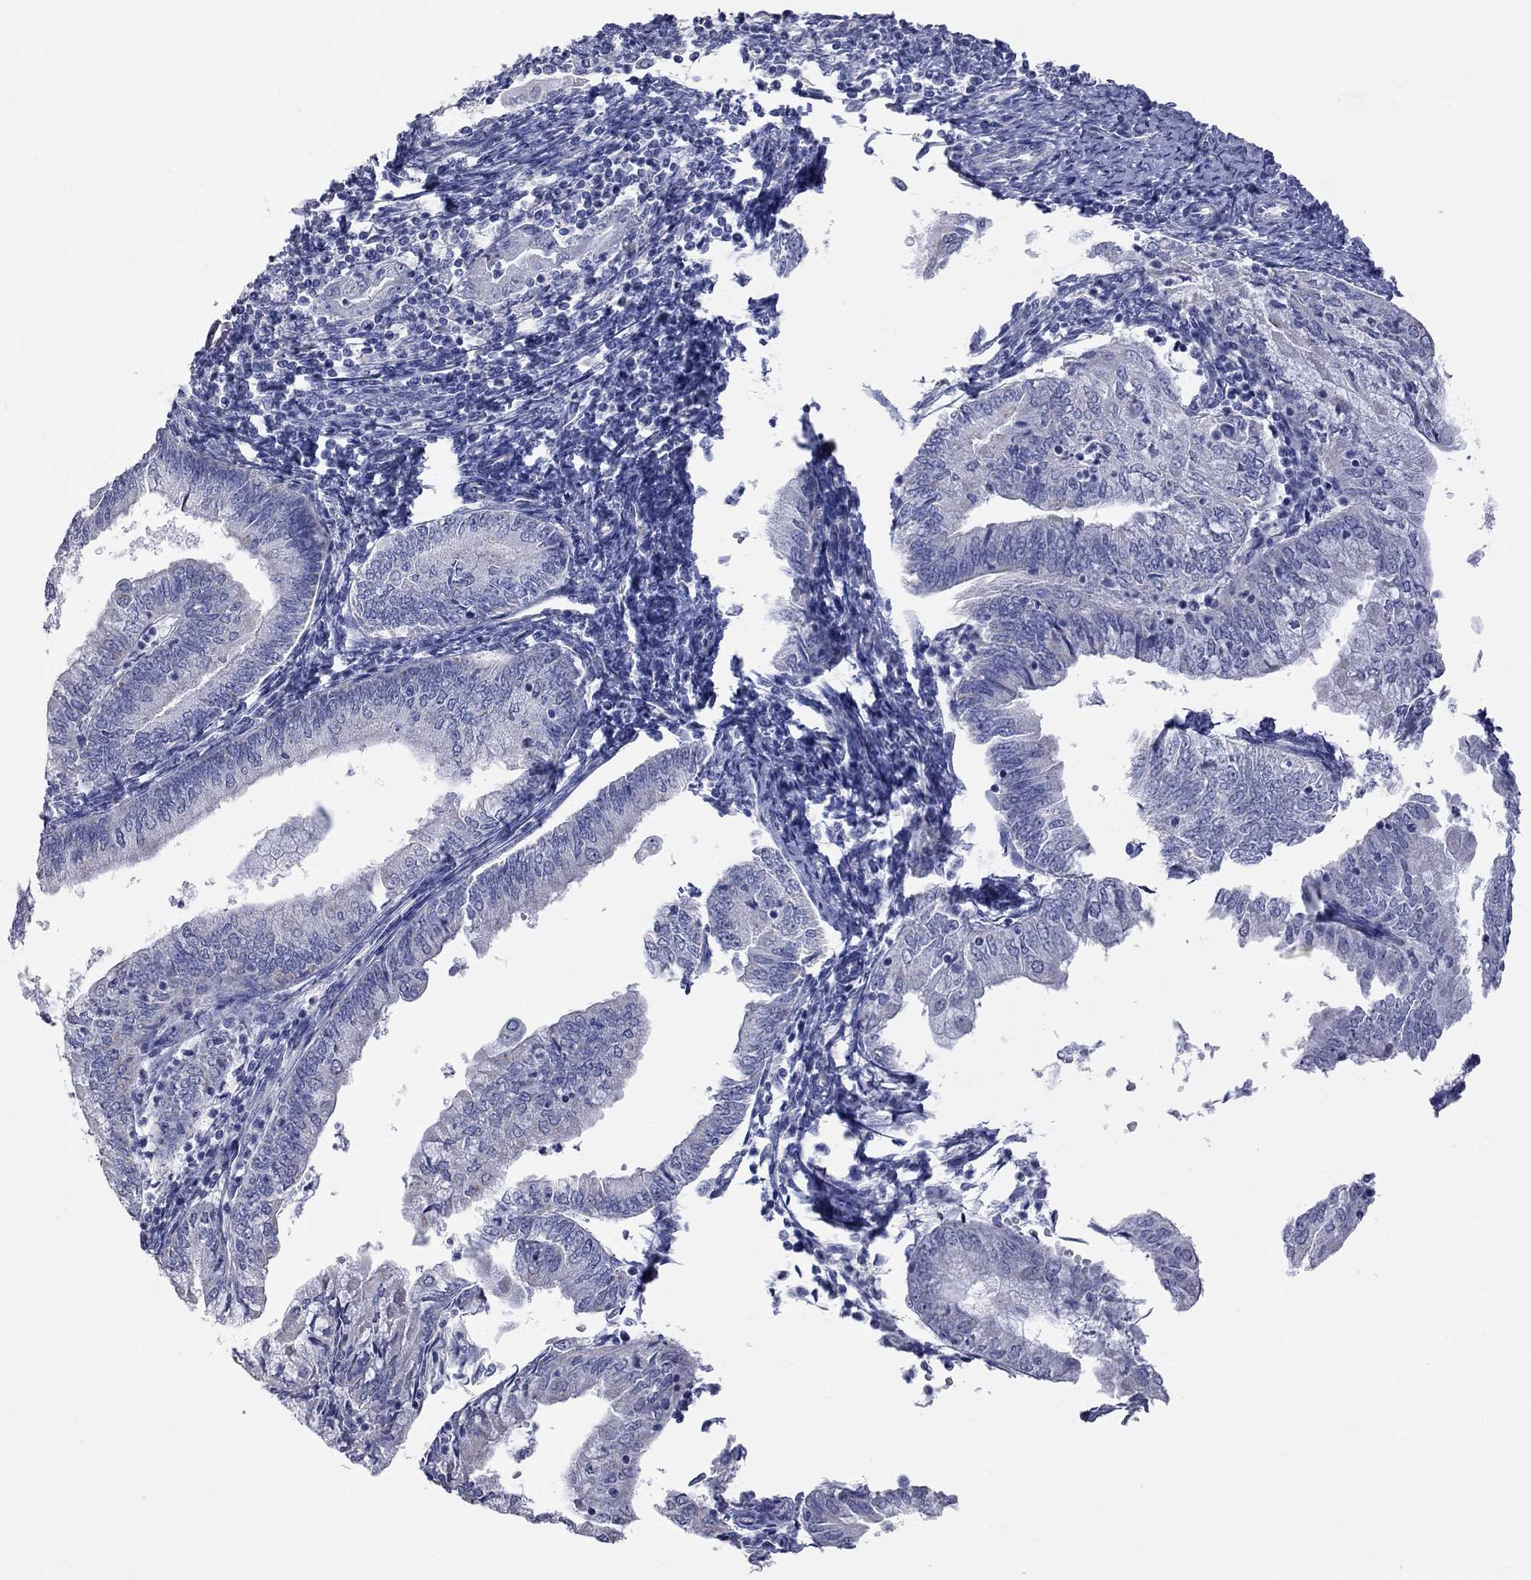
{"staining": {"intensity": "negative", "quantity": "none", "location": "none"}, "tissue": "endometrial cancer", "cell_type": "Tumor cells", "image_type": "cancer", "snomed": [{"axis": "morphology", "description": "Adenocarcinoma, NOS"}, {"axis": "topography", "description": "Endometrium"}], "caption": "Tumor cells are negative for brown protein staining in adenocarcinoma (endometrial). (DAB IHC with hematoxylin counter stain).", "gene": "KCND2", "patient": {"sex": "female", "age": 55}}